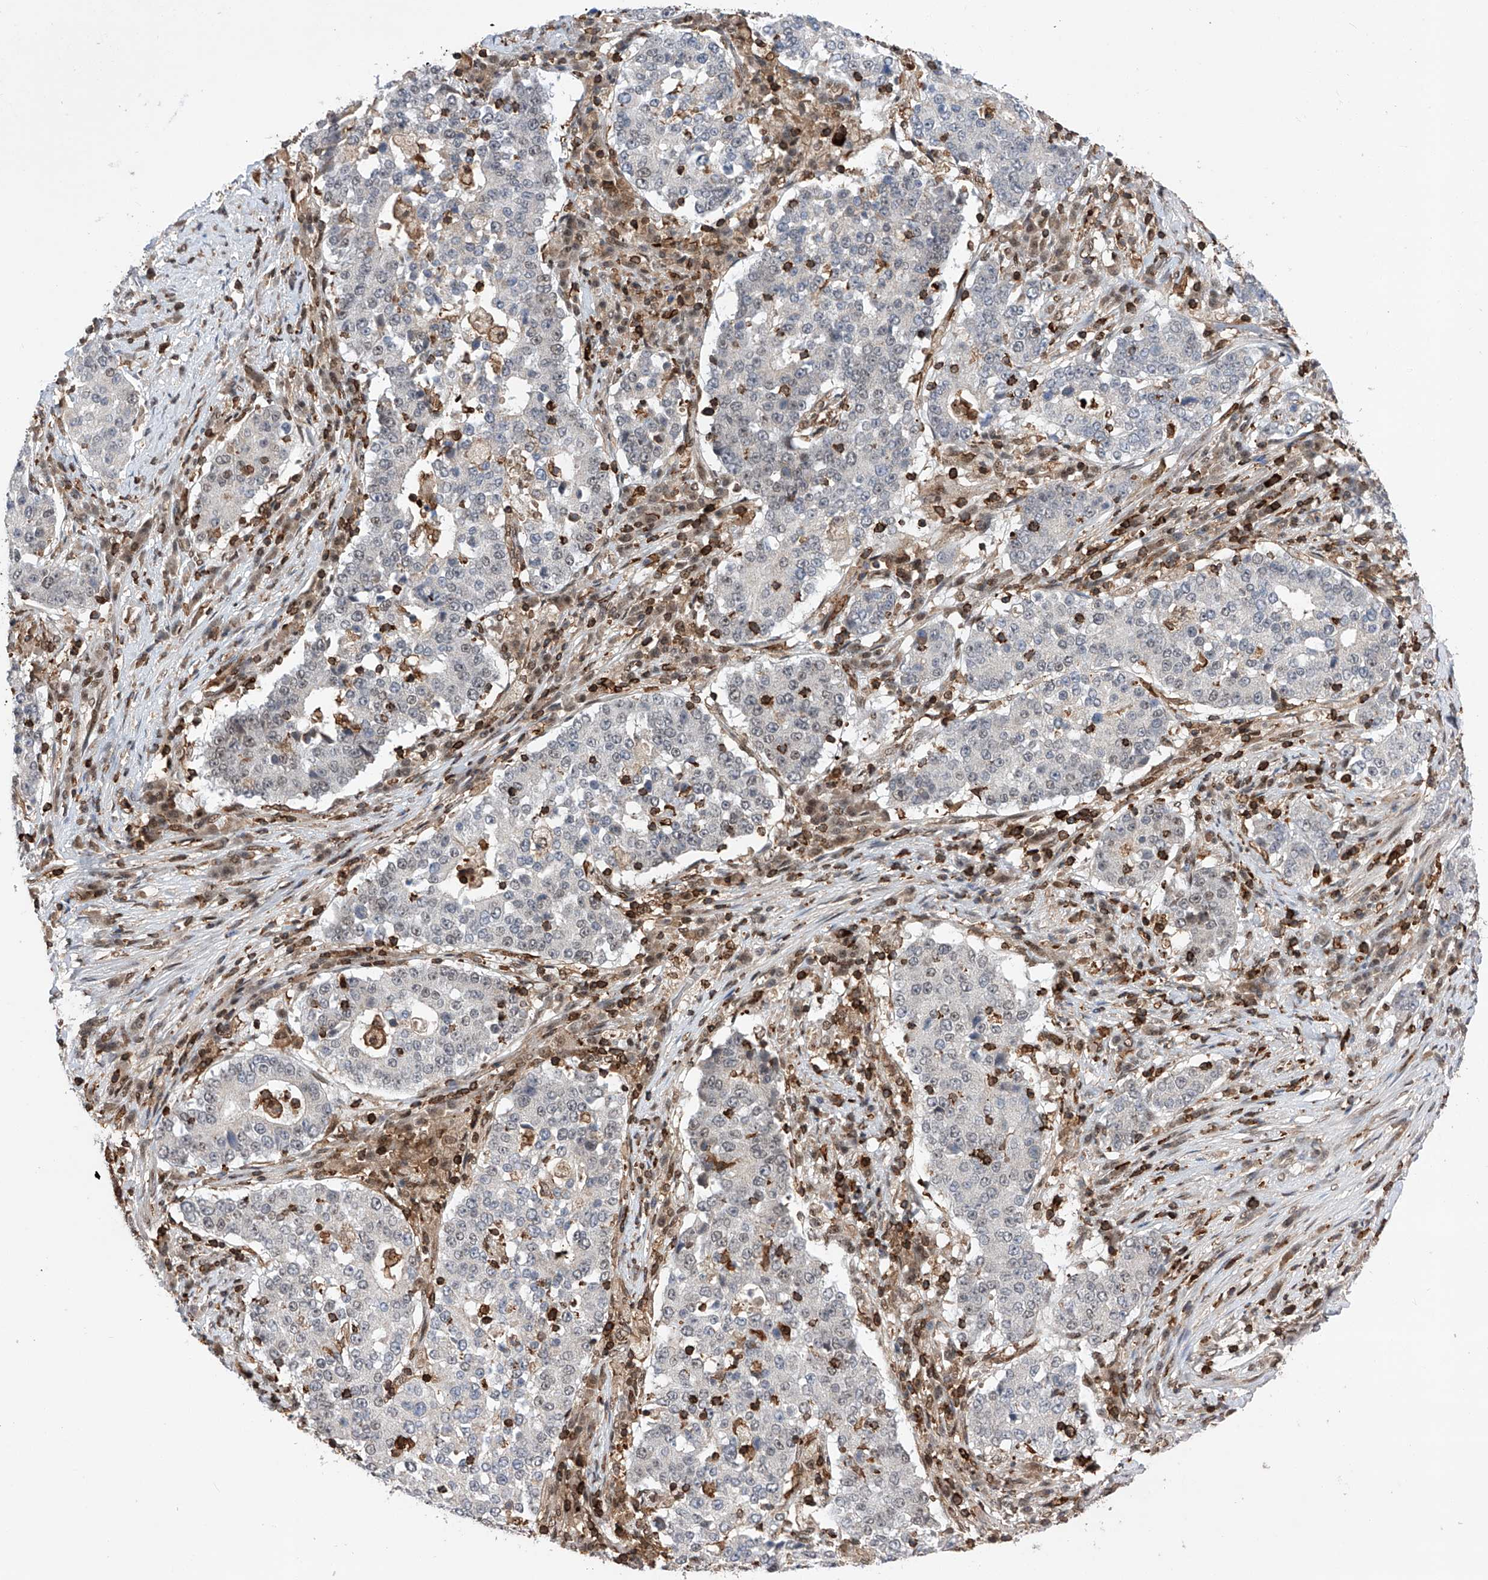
{"staining": {"intensity": "negative", "quantity": "none", "location": "none"}, "tissue": "stomach cancer", "cell_type": "Tumor cells", "image_type": "cancer", "snomed": [{"axis": "morphology", "description": "Adenocarcinoma, NOS"}, {"axis": "topography", "description": "Stomach"}], "caption": "An image of human stomach adenocarcinoma is negative for staining in tumor cells. The staining is performed using DAB (3,3'-diaminobenzidine) brown chromogen with nuclei counter-stained in using hematoxylin.", "gene": "ZNF280D", "patient": {"sex": "male", "age": 59}}